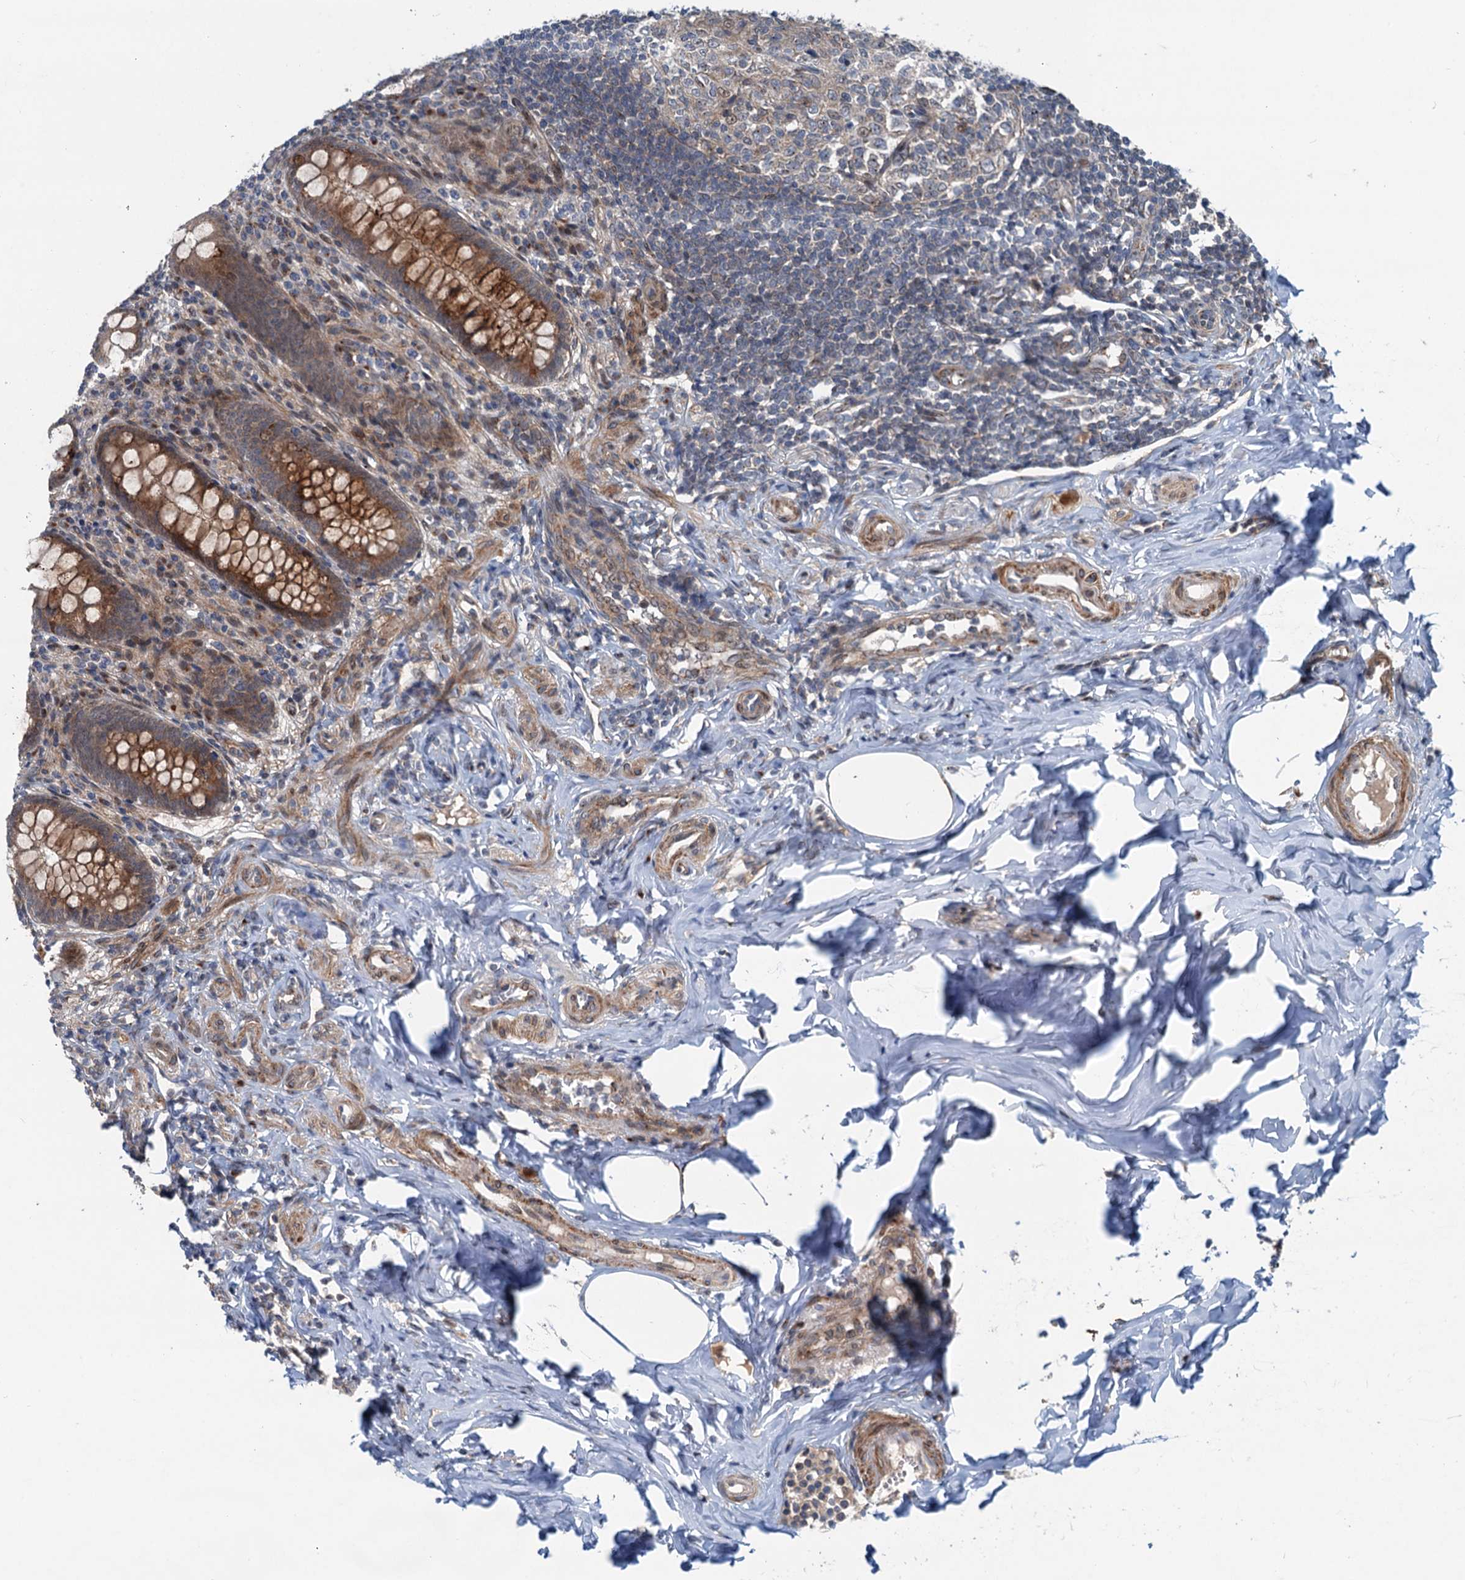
{"staining": {"intensity": "strong", "quantity": ">75%", "location": "cytoplasmic/membranous"}, "tissue": "appendix", "cell_type": "Glandular cells", "image_type": "normal", "snomed": [{"axis": "morphology", "description": "Normal tissue, NOS"}, {"axis": "topography", "description": "Appendix"}], "caption": "The photomicrograph displays staining of normal appendix, revealing strong cytoplasmic/membranous protein positivity (brown color) within glandular cells.", "gene": "DYNC2I2", "patient": {"sex": "female", "age": 33}}